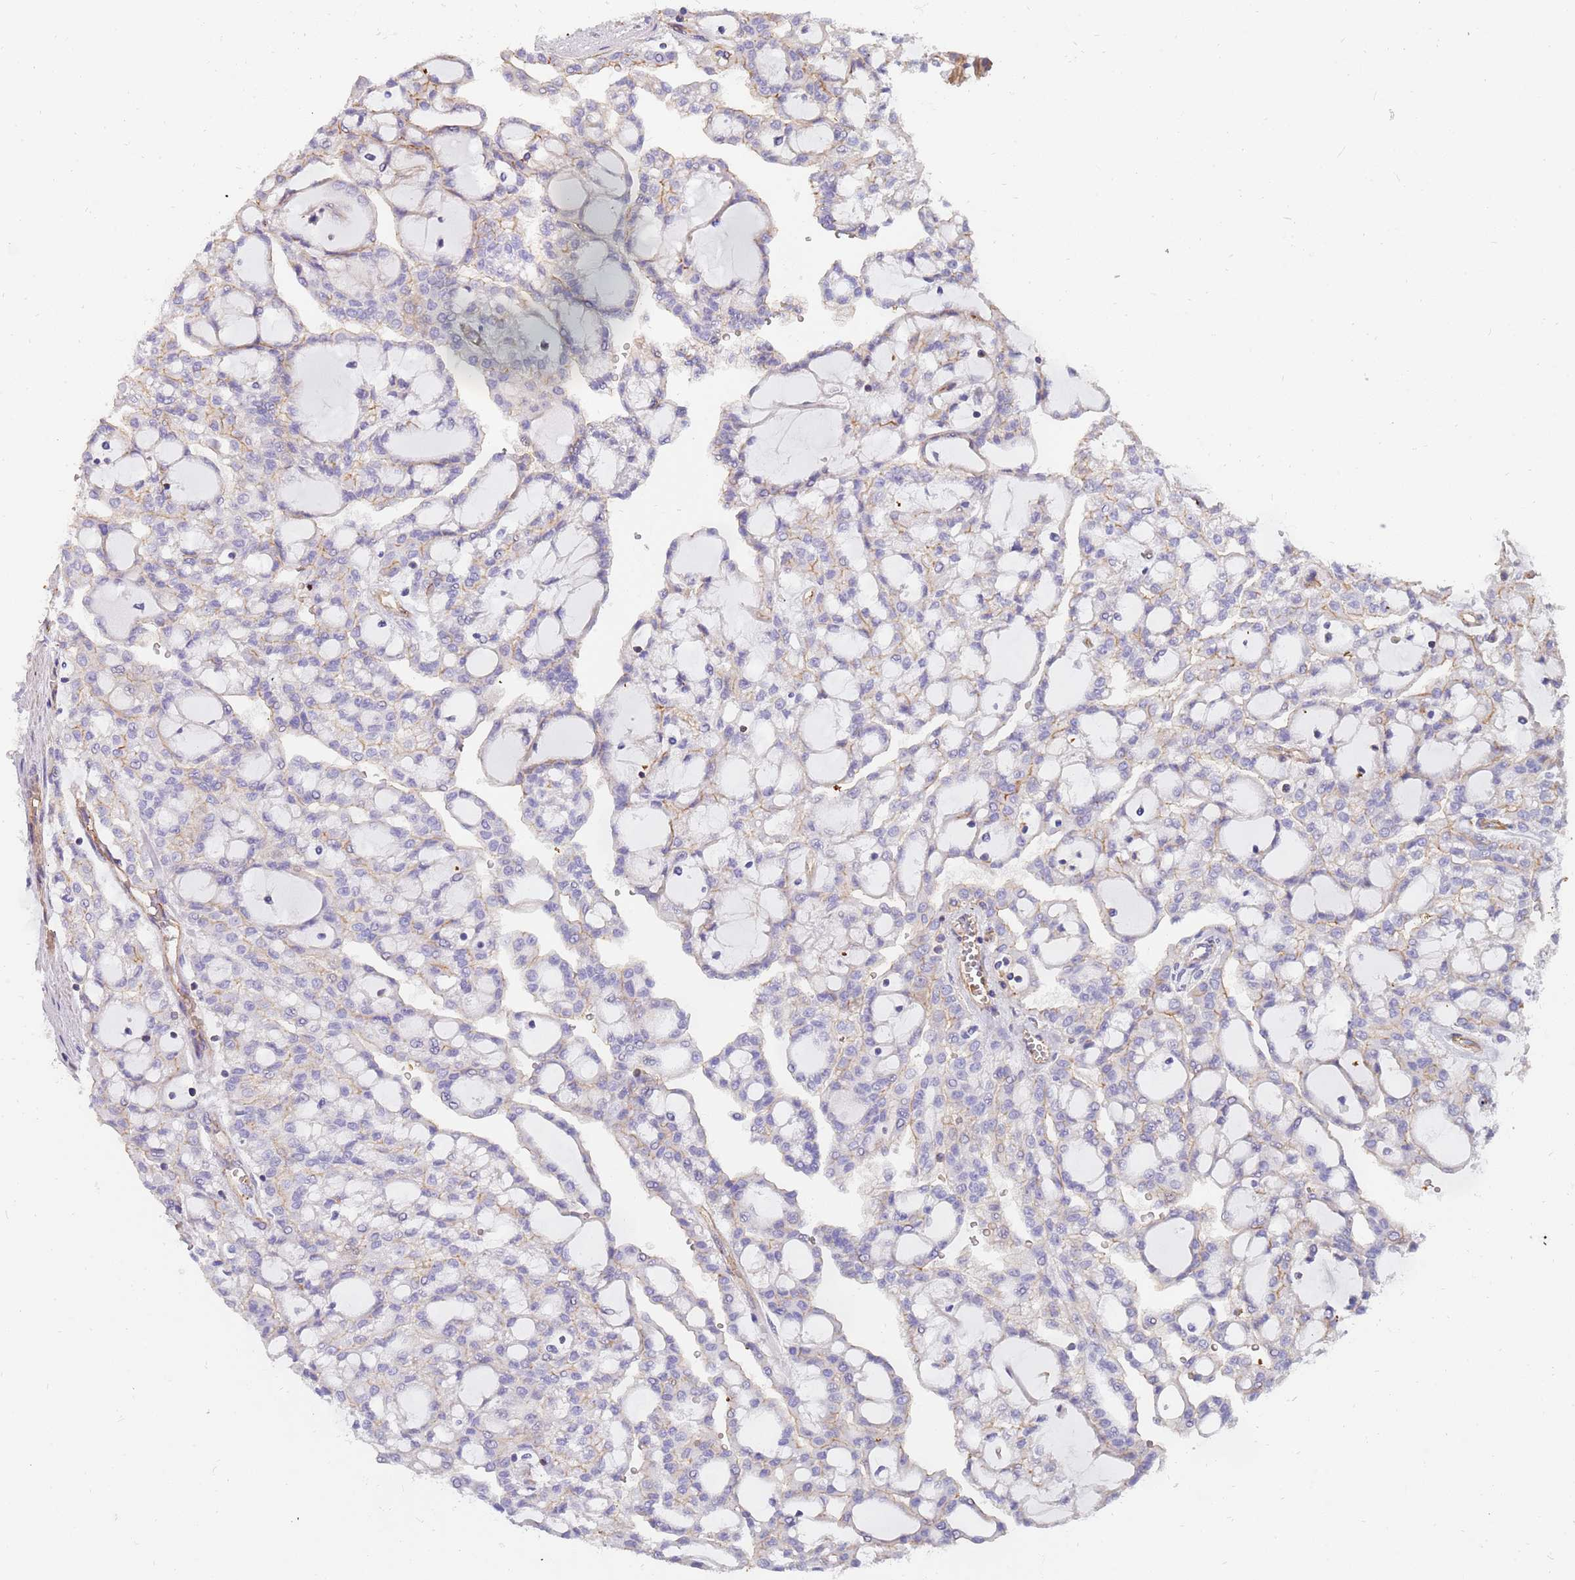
{"staining": {"intensity": "moderate", "quantity": "<25%", "location": "cytoplasmic/membranous"}, "tissue": "renal cancer", "cell_type": "Tumor cells", "image_type": "cancer", "snomed": [{"axis": "morphology", "description": "Adenocarcinoma, NOS"}, {"axis": "topography", "description": "Kidney"}], "caption": "Renal cancer was stained to show a protein in brown. There is low levels of moderate cytoplasmic/membranous staining in approximately <25% of tumor cells.", "gene": "GFRAL", "patient": {"sex": "male", "age": 63}}